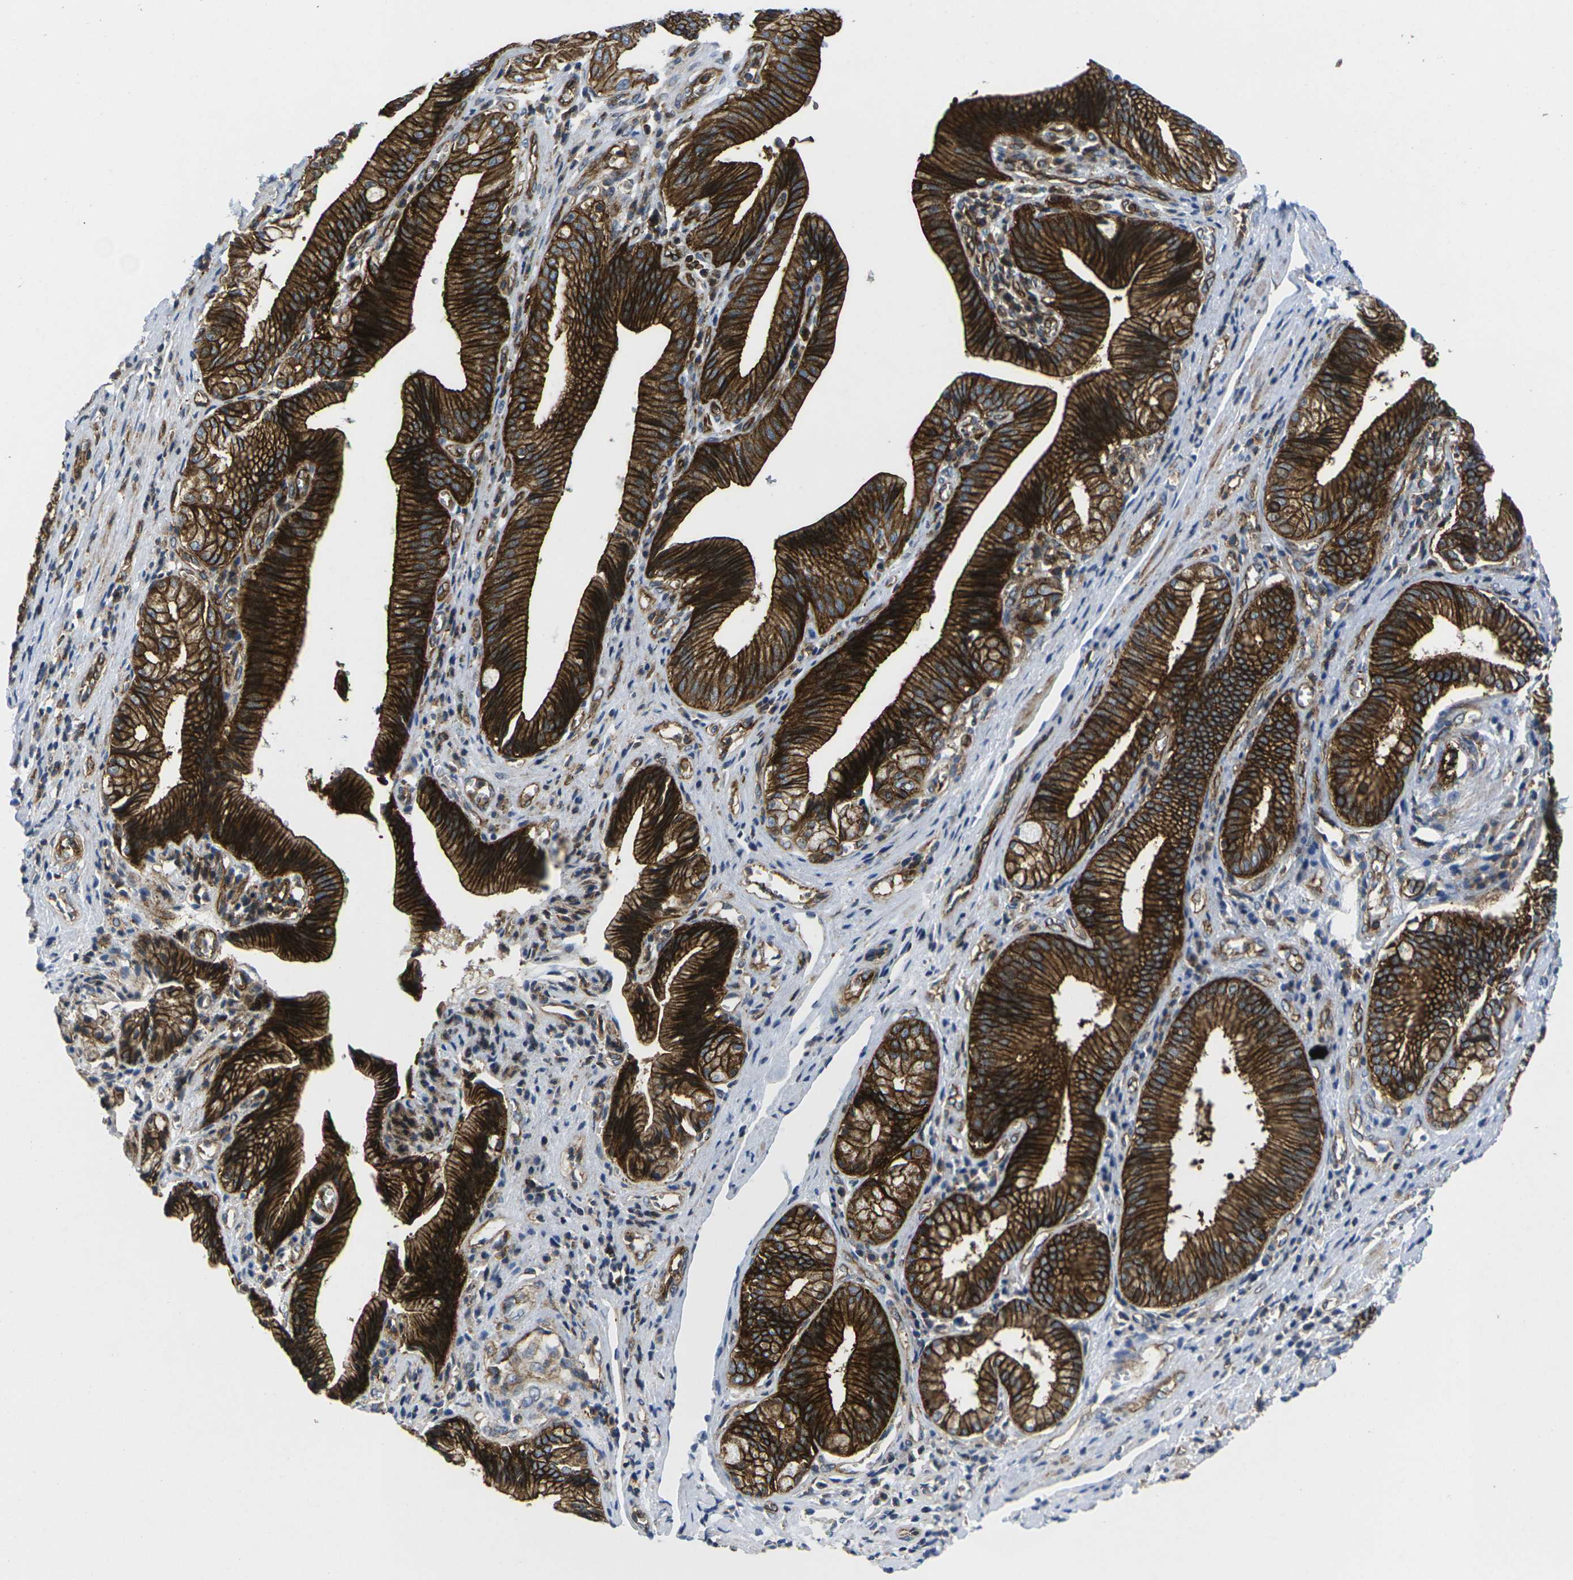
{"staining": {"intensity": "strong", "quantity": ">75%", "location": "cytoplasmic/membranous"}, "tissue": "pancreatic cancer", "cell_type": "Tumor cells", "image_type": "cancer", "snomed": [{"axis": "morphology", "description": "Adenocarcinoma, NOS"}, {"axis": "topography", "description": "Pancreas"}], "caption": "Protein expression analysis of adenocarcinoma (pancreatic) shows strong cytoplasmic/membranous staining in approximately >75% of tumor cells.", "gene": "IQGAP1", "patient": {"sex": "female", "age": 75}}